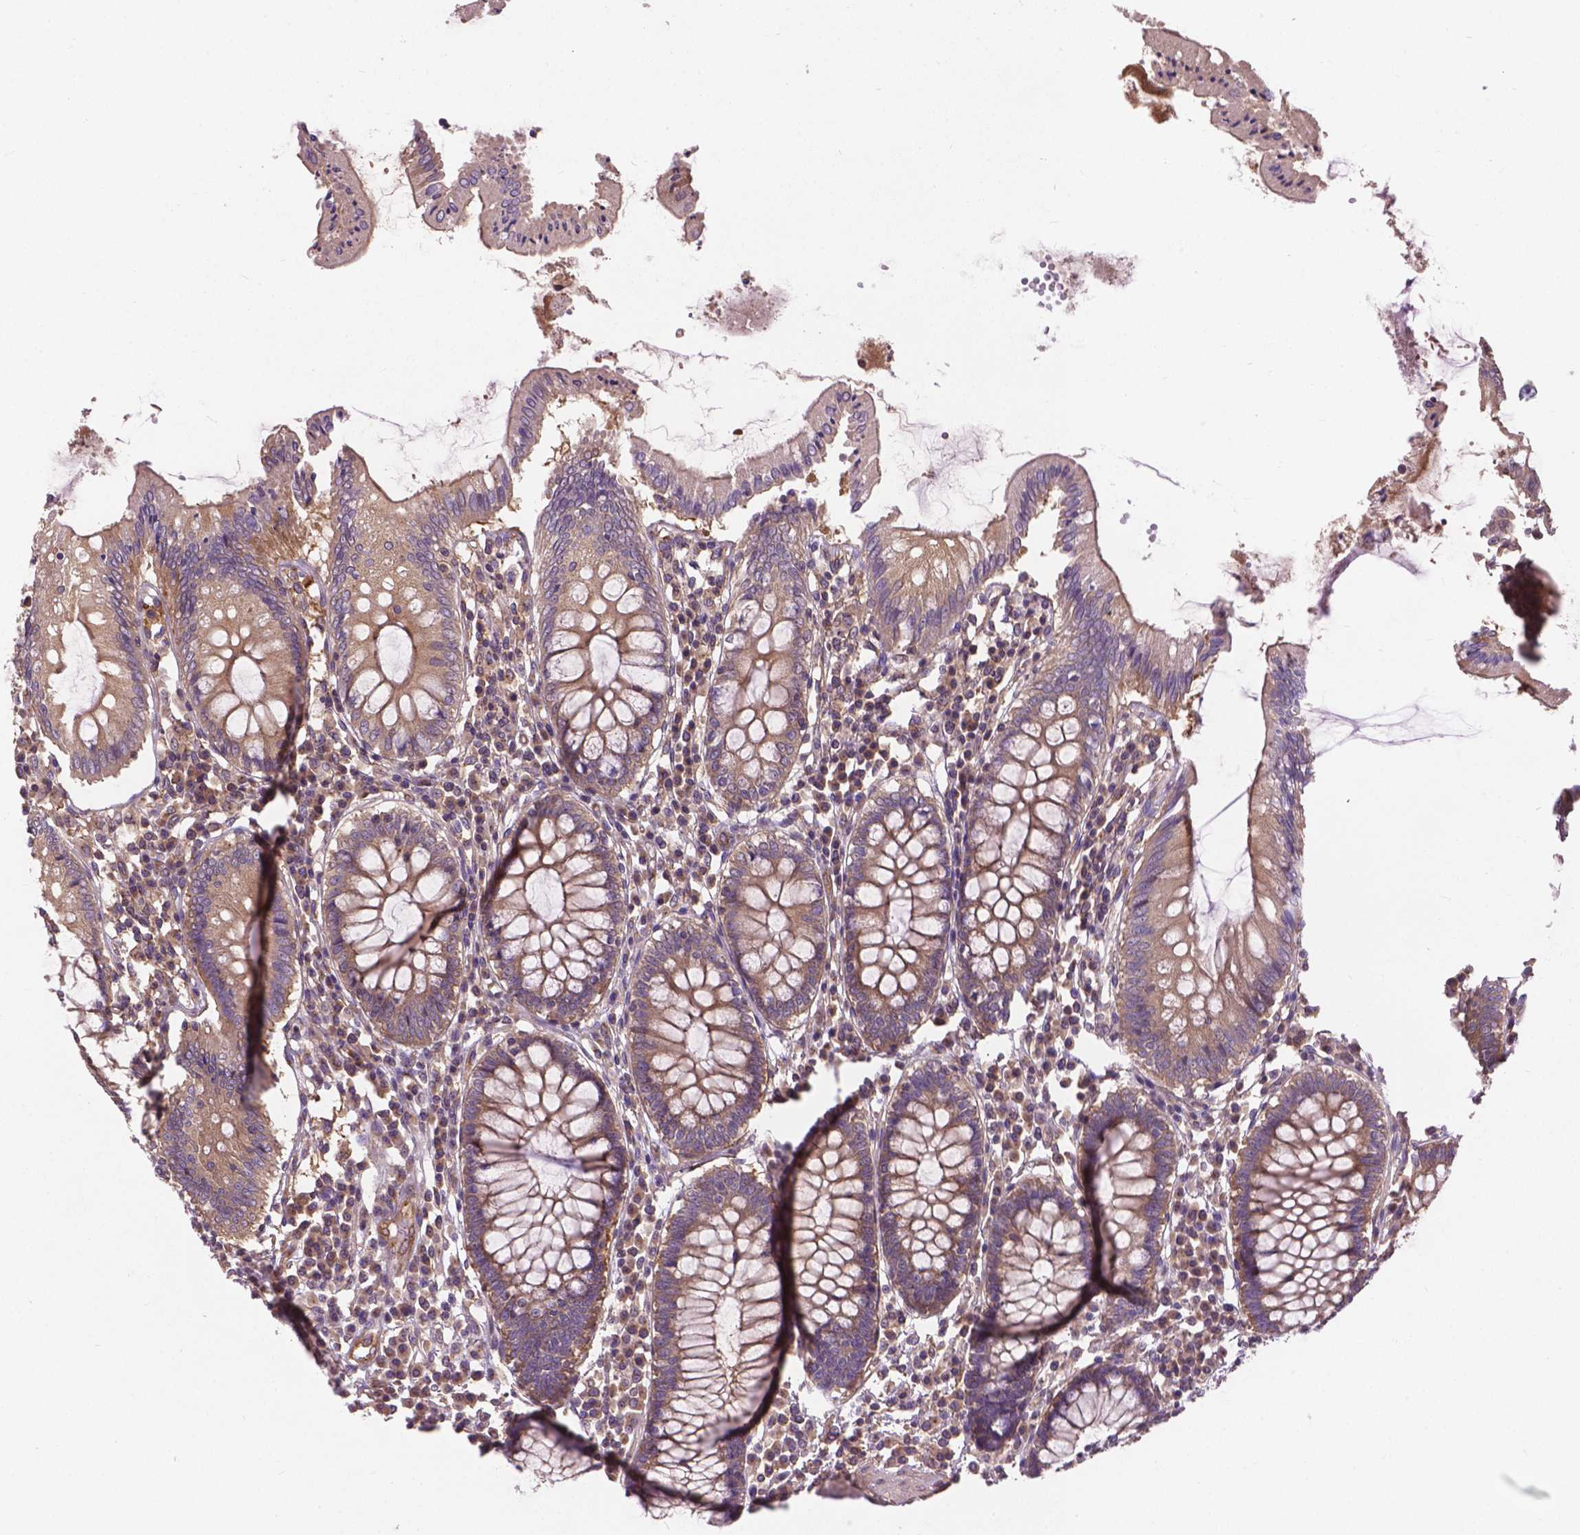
{"staining": {"intensity": "moderate", "quantity": ">75%", "location": "cytoplasmic/membranous,nuclear"}, "tissue": "colon", "cell_type": "Endothelial cells", "image_type": "normal", "snomed": [{"axis": "morphology", "description": "Normal tissue, NOS"}, {"axis": "morphology", "description": "Adenocarcinoma, NOS"}, {"axis": "topography", "description": "Colon"}], "caption": "DAB immunohistochemical staining of normal colon exhibits moderate cytoplasmic/membranous,nuclear protein staining in about >75% of endothelial cells.", "gene": "MZT1", "patient": {"sex": "male", "age": 83}}